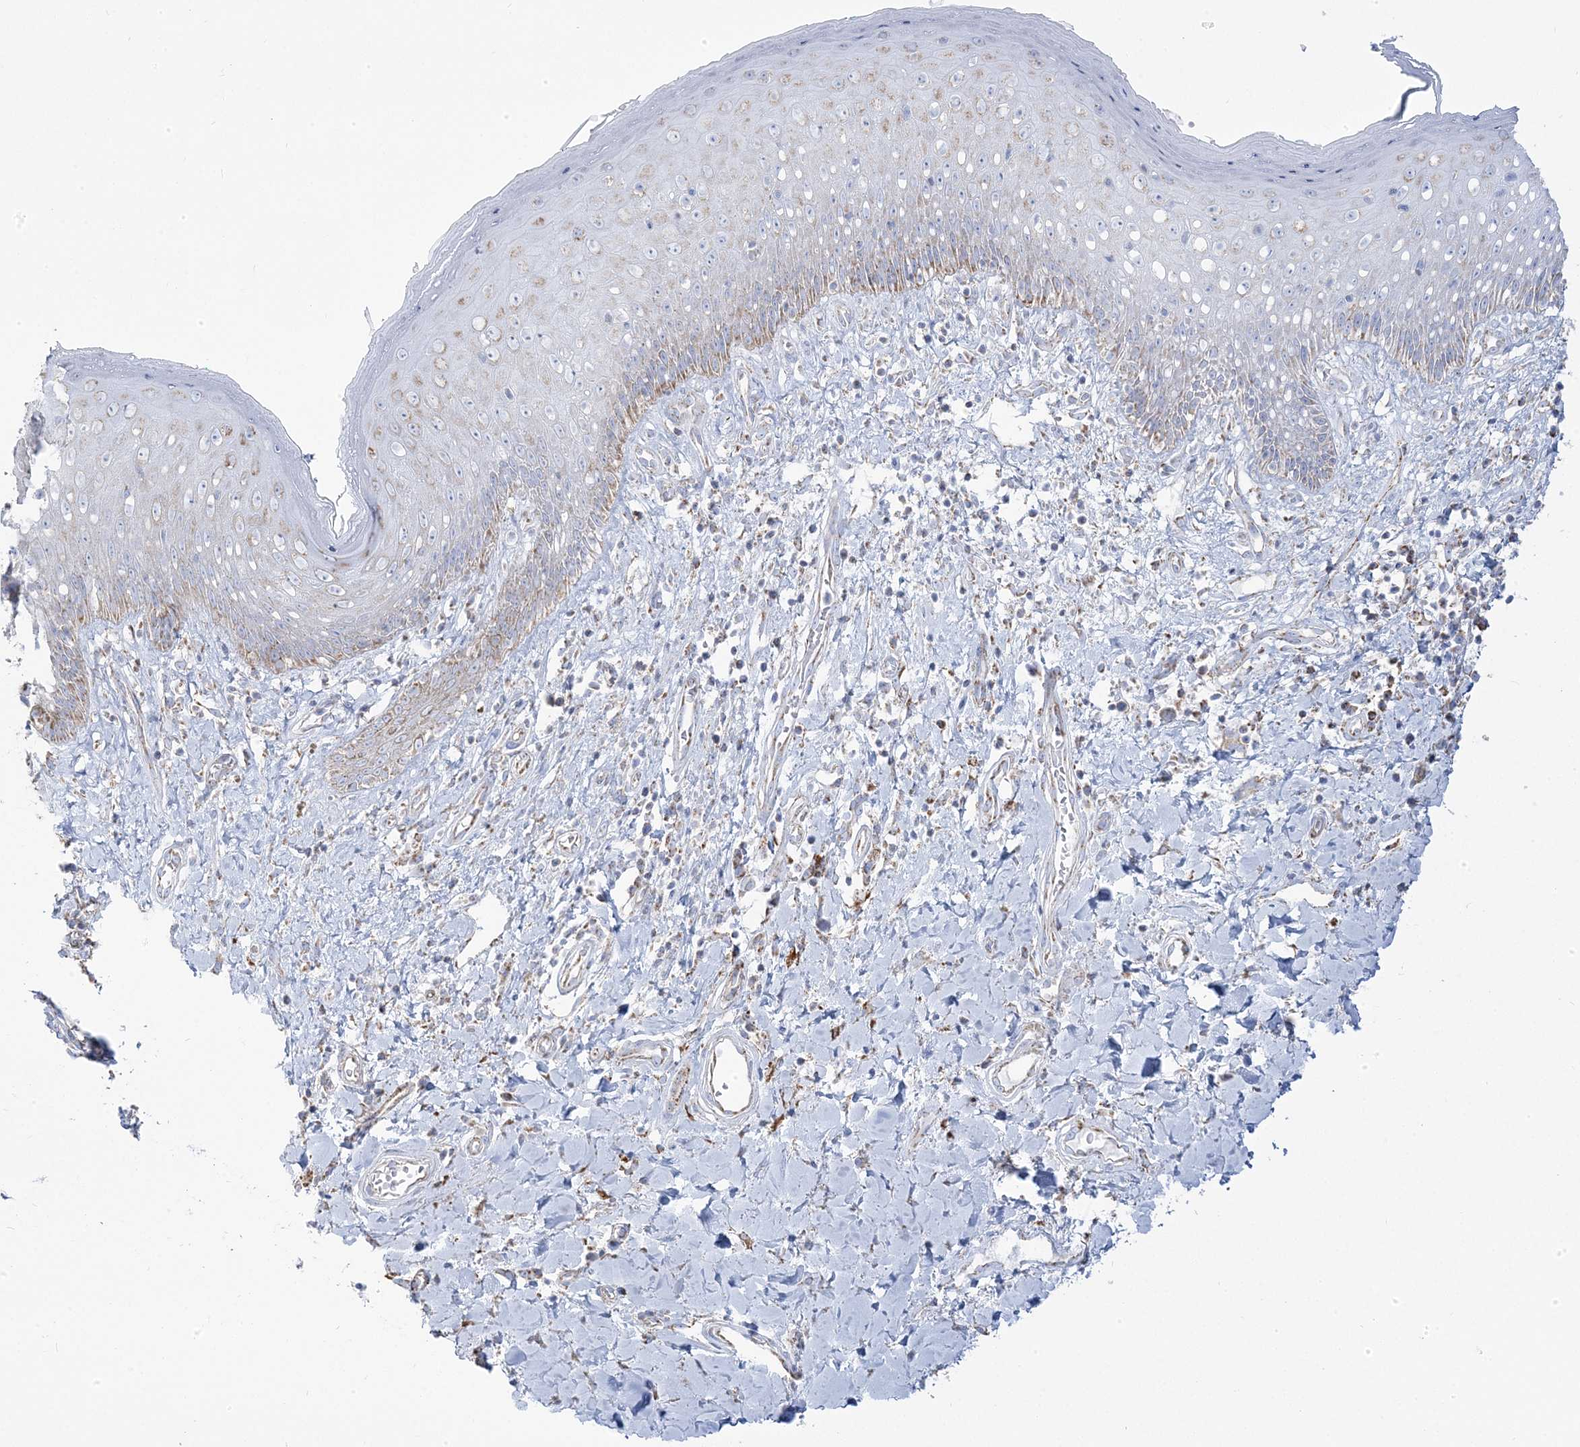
{"staining": {"intensity": "weak", "quantity": "<25%", "location": "cytoplasmic/membranous"}, "tissue": "skin", "cell_type": "Epidermal cells", "image_type": "normal", "snomed": [{"axis": "morphology", "description": "Normal tissue, NOS"}, {"axis": "morphology", "description": "Squamous cell carcinoma, NOS"}, {"axis": "topography", "description": "Vulva"}], "caption": "This is an IHC image of normal skin. There is no expression in epidermal cells.", "gene": "PCCB", "patient": {"sex": "female", "age": 85}}